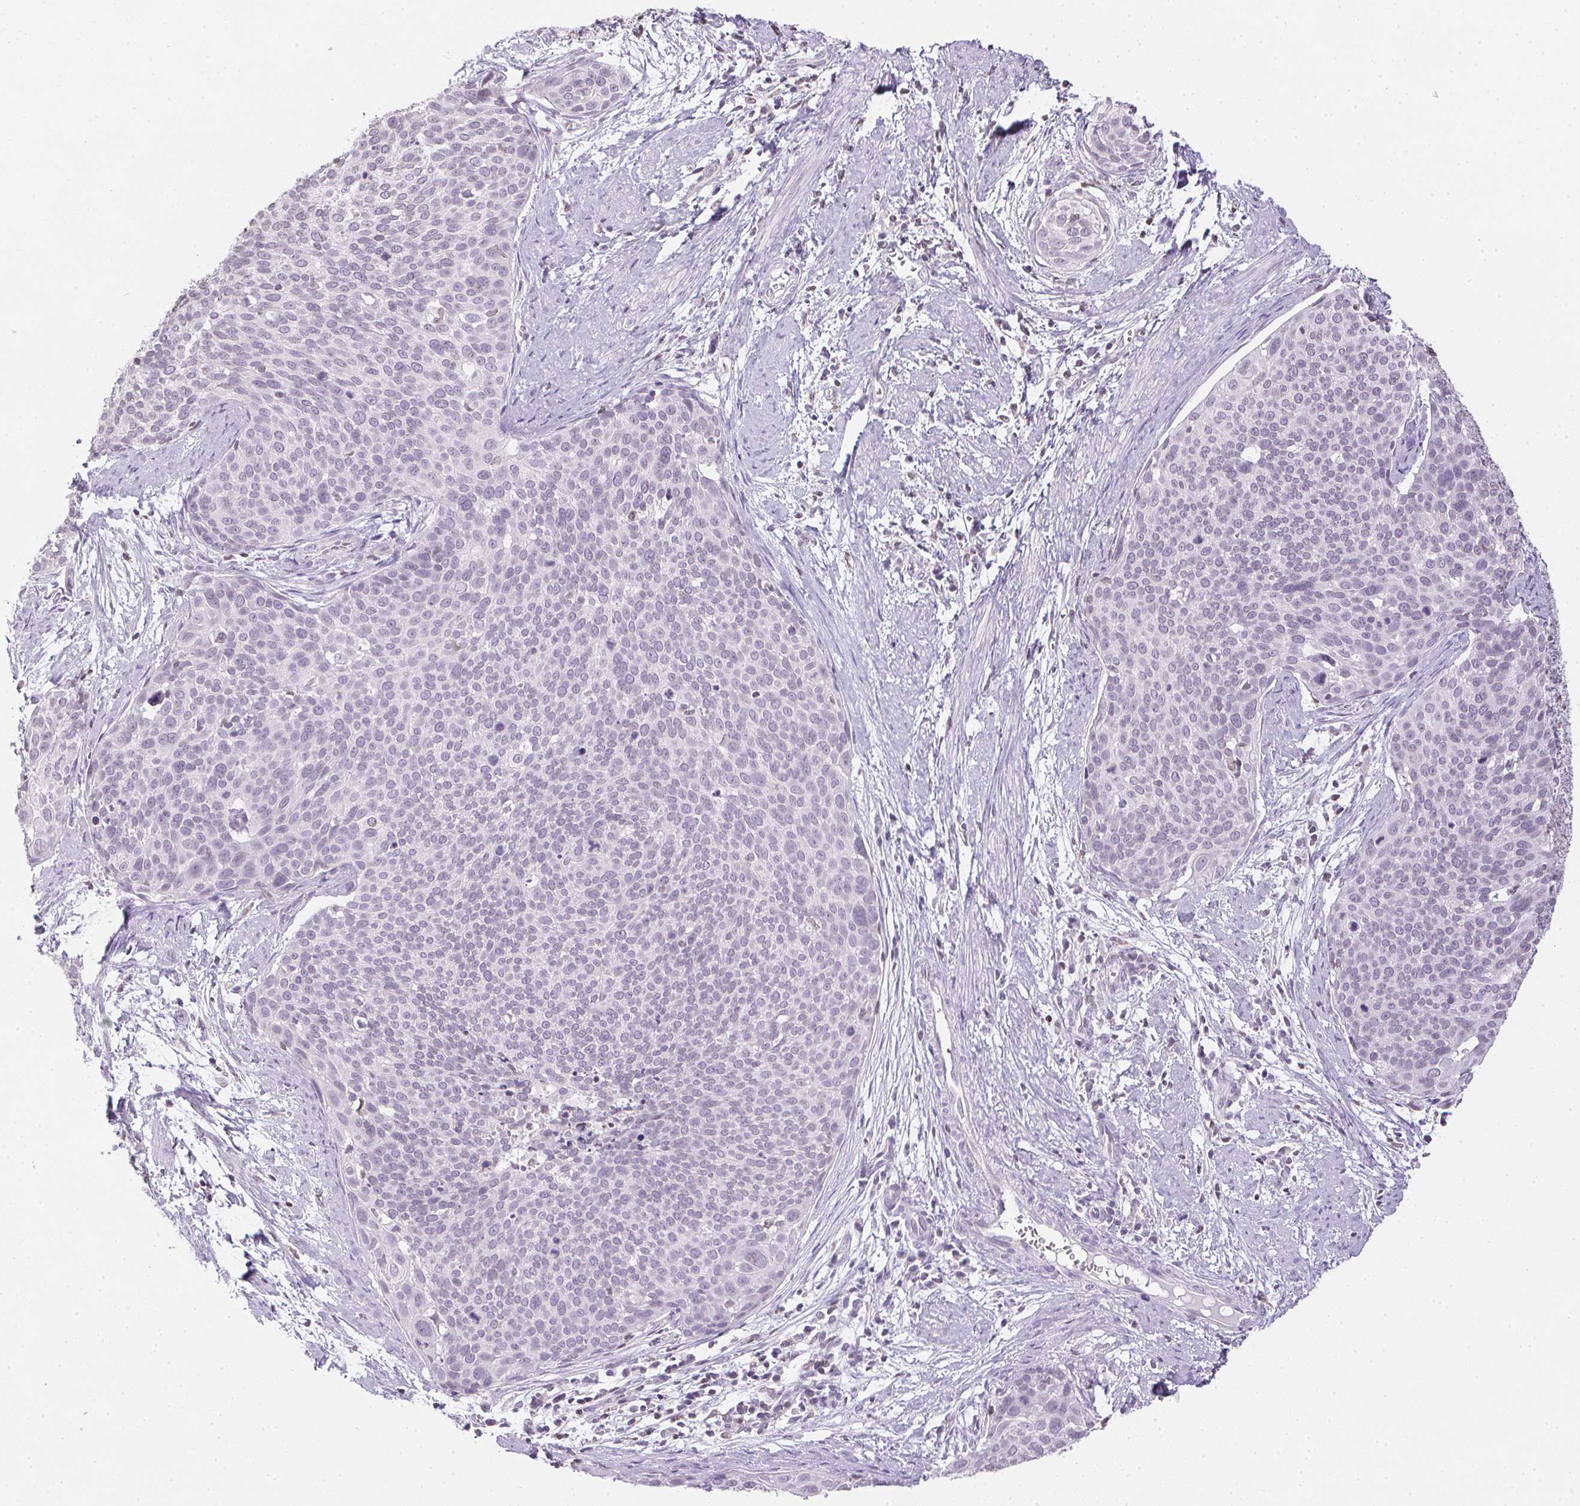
{"staining": {"intensity": "negative", "quantity": "none", "location": "none"}, "tissue": "cervical cancer", "cell_type": "Tumor cells", "image_type": "cancer", "snomed": [{"axis": "morphology", "description": "Squamous cell carcinoma, NOS"}, {"axis": "topography", "description": "Cervix"}], "caption": "There is no significant positivity in tumor cells of cervical cancer.", "gene": "PRL", "patient": {"sex": "female", "age": 39}}